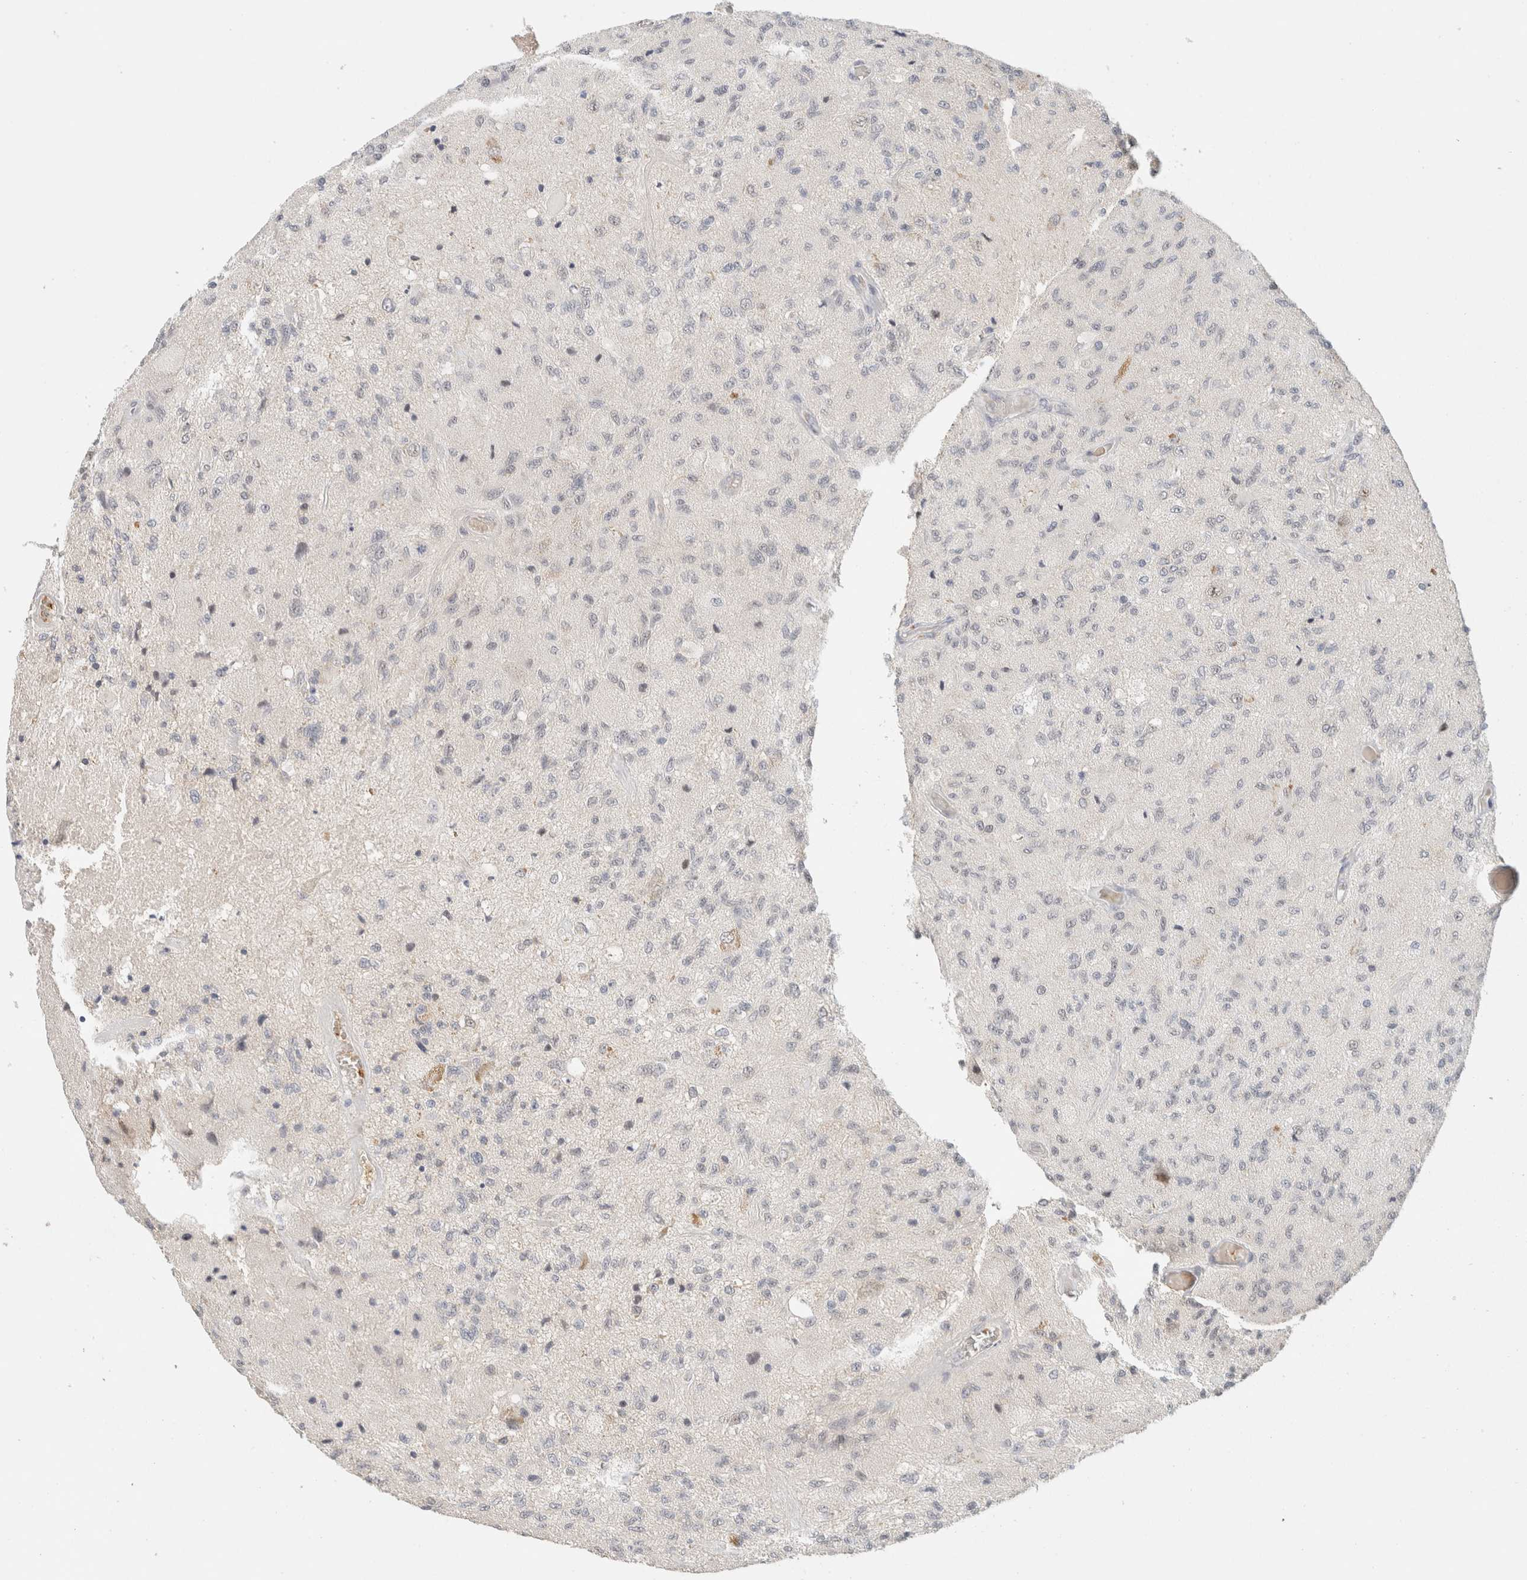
{"staining": {"intensity": "negative", "quantity": "none", "location": "none"}, "tissue": "glioma", "cell_type": "Tumor cells", "image_type": "cancer", "snomed": [{"axis": "morphology", "description": "Normal tissue, NOS"}, {"axis": "morphology", "description": "Glioma, malignant, High grade"}, {"axis": "topography", "description": "Cerebral cortex"}], "caption": "IHC micrograph of human glioma stained for a protein (brown), which demonstrates no staining in tumor cells.", "gene": "MRM3", "patient": {"sex": "male", "age": 77}}